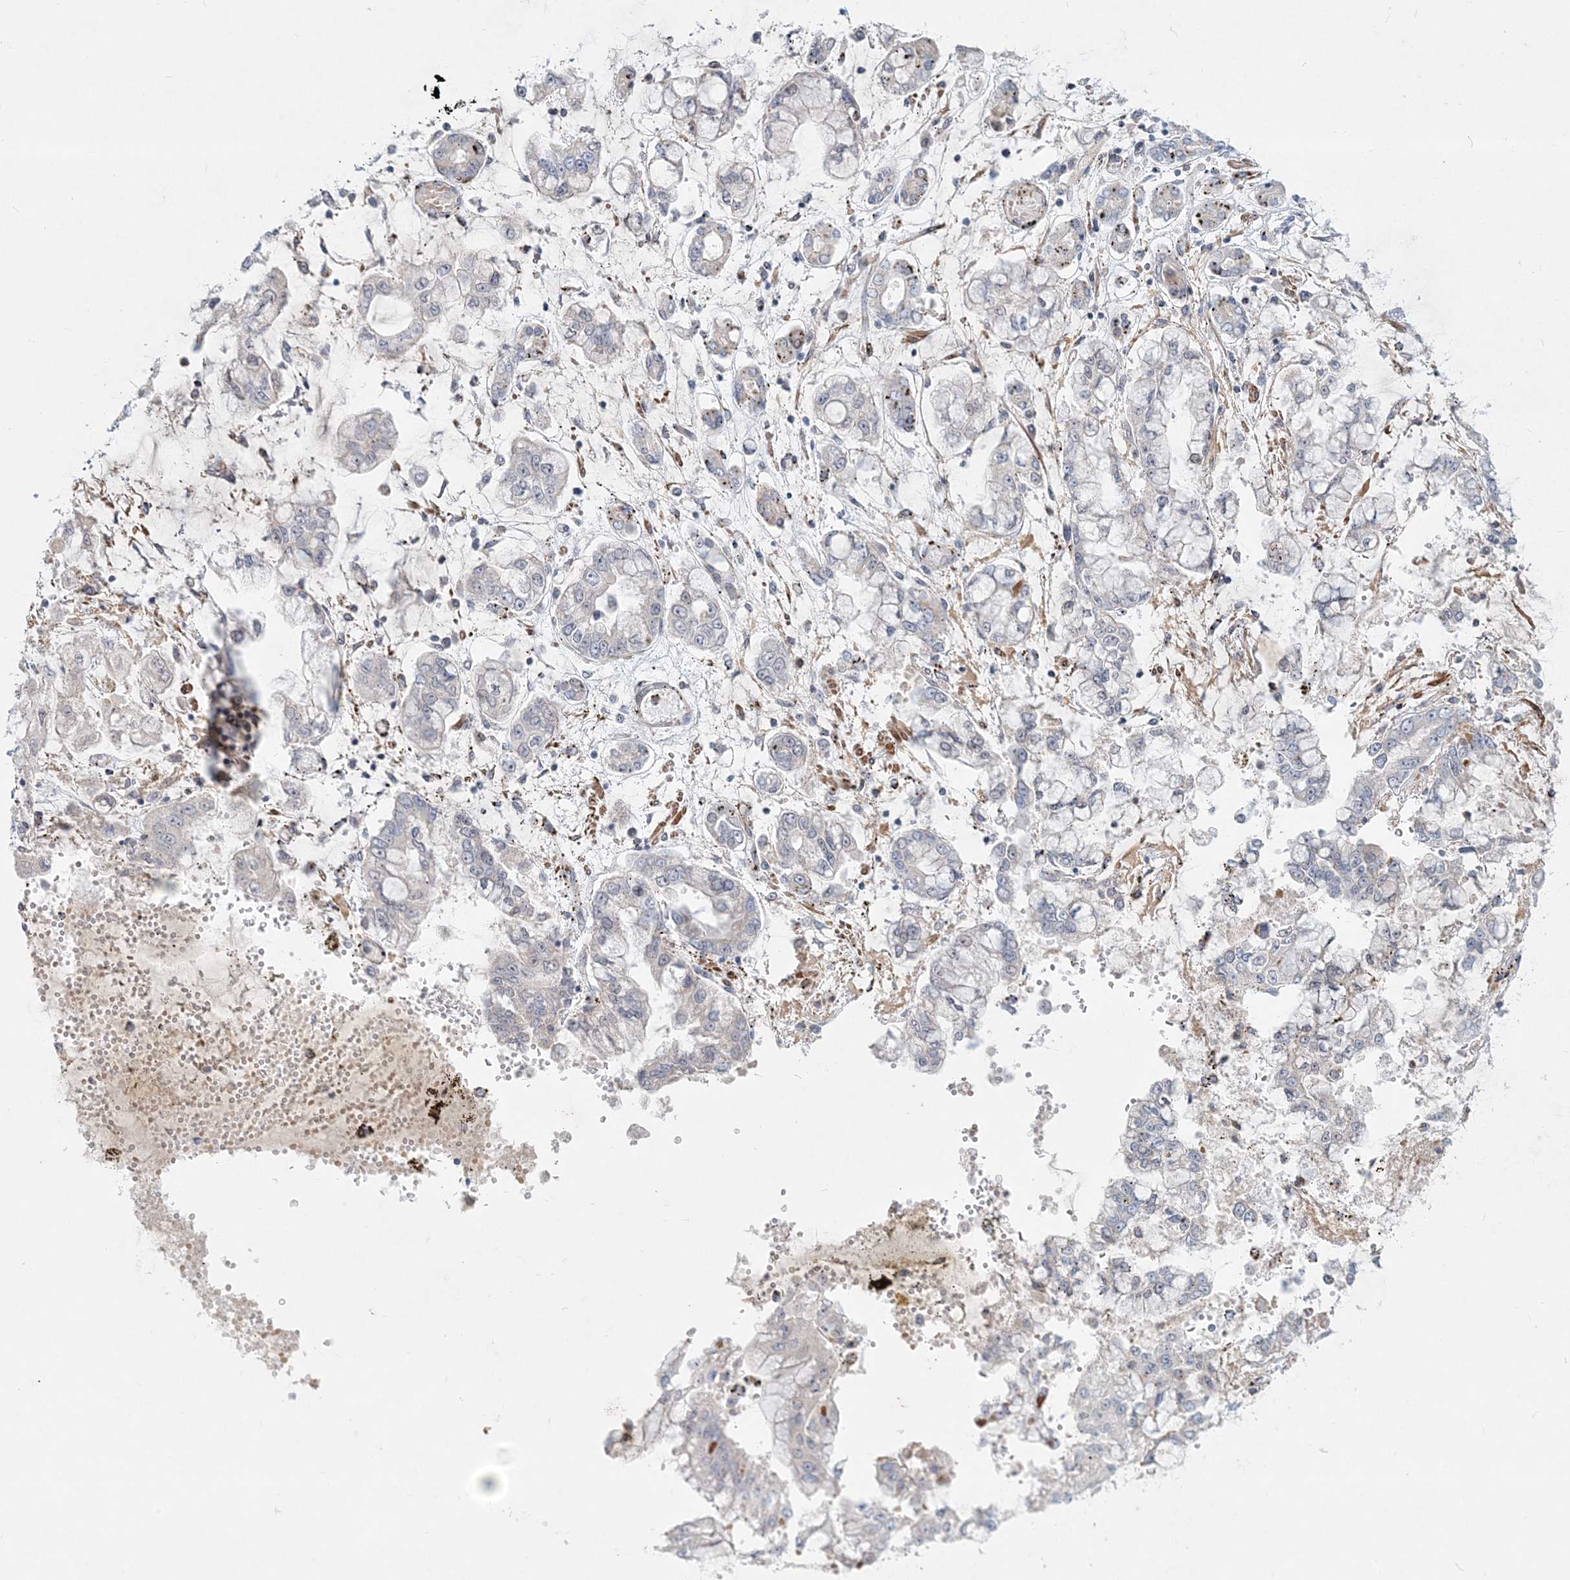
{"staining": {"intensity": "negative", "quantity": "none", "location": "none"}, "tissue": "stomach cancer", "cell_type": "Tumor cells", "image_type": "cancer", "snomed": [{"axis": "morphology", "description": "Normal tissue, NOS"}, {"axis": "morphology", "description": "Adenocarcinoma, NOS"}, {"axis": "topography", "description": "Stomach, upper"}, {"axis": "topography", "description": "Stomach"}], "caption": "Protein analysis of stomach adenocarcinoma reveals no significant positivity in tumor cells. (Stains: DAB immunohistochemistry with hematoxylin counter stain, Microscopy: brightfield microscopy at high magnification).", "gene": "DNAH5", "patient": {"sex": "male", "age": 76}}